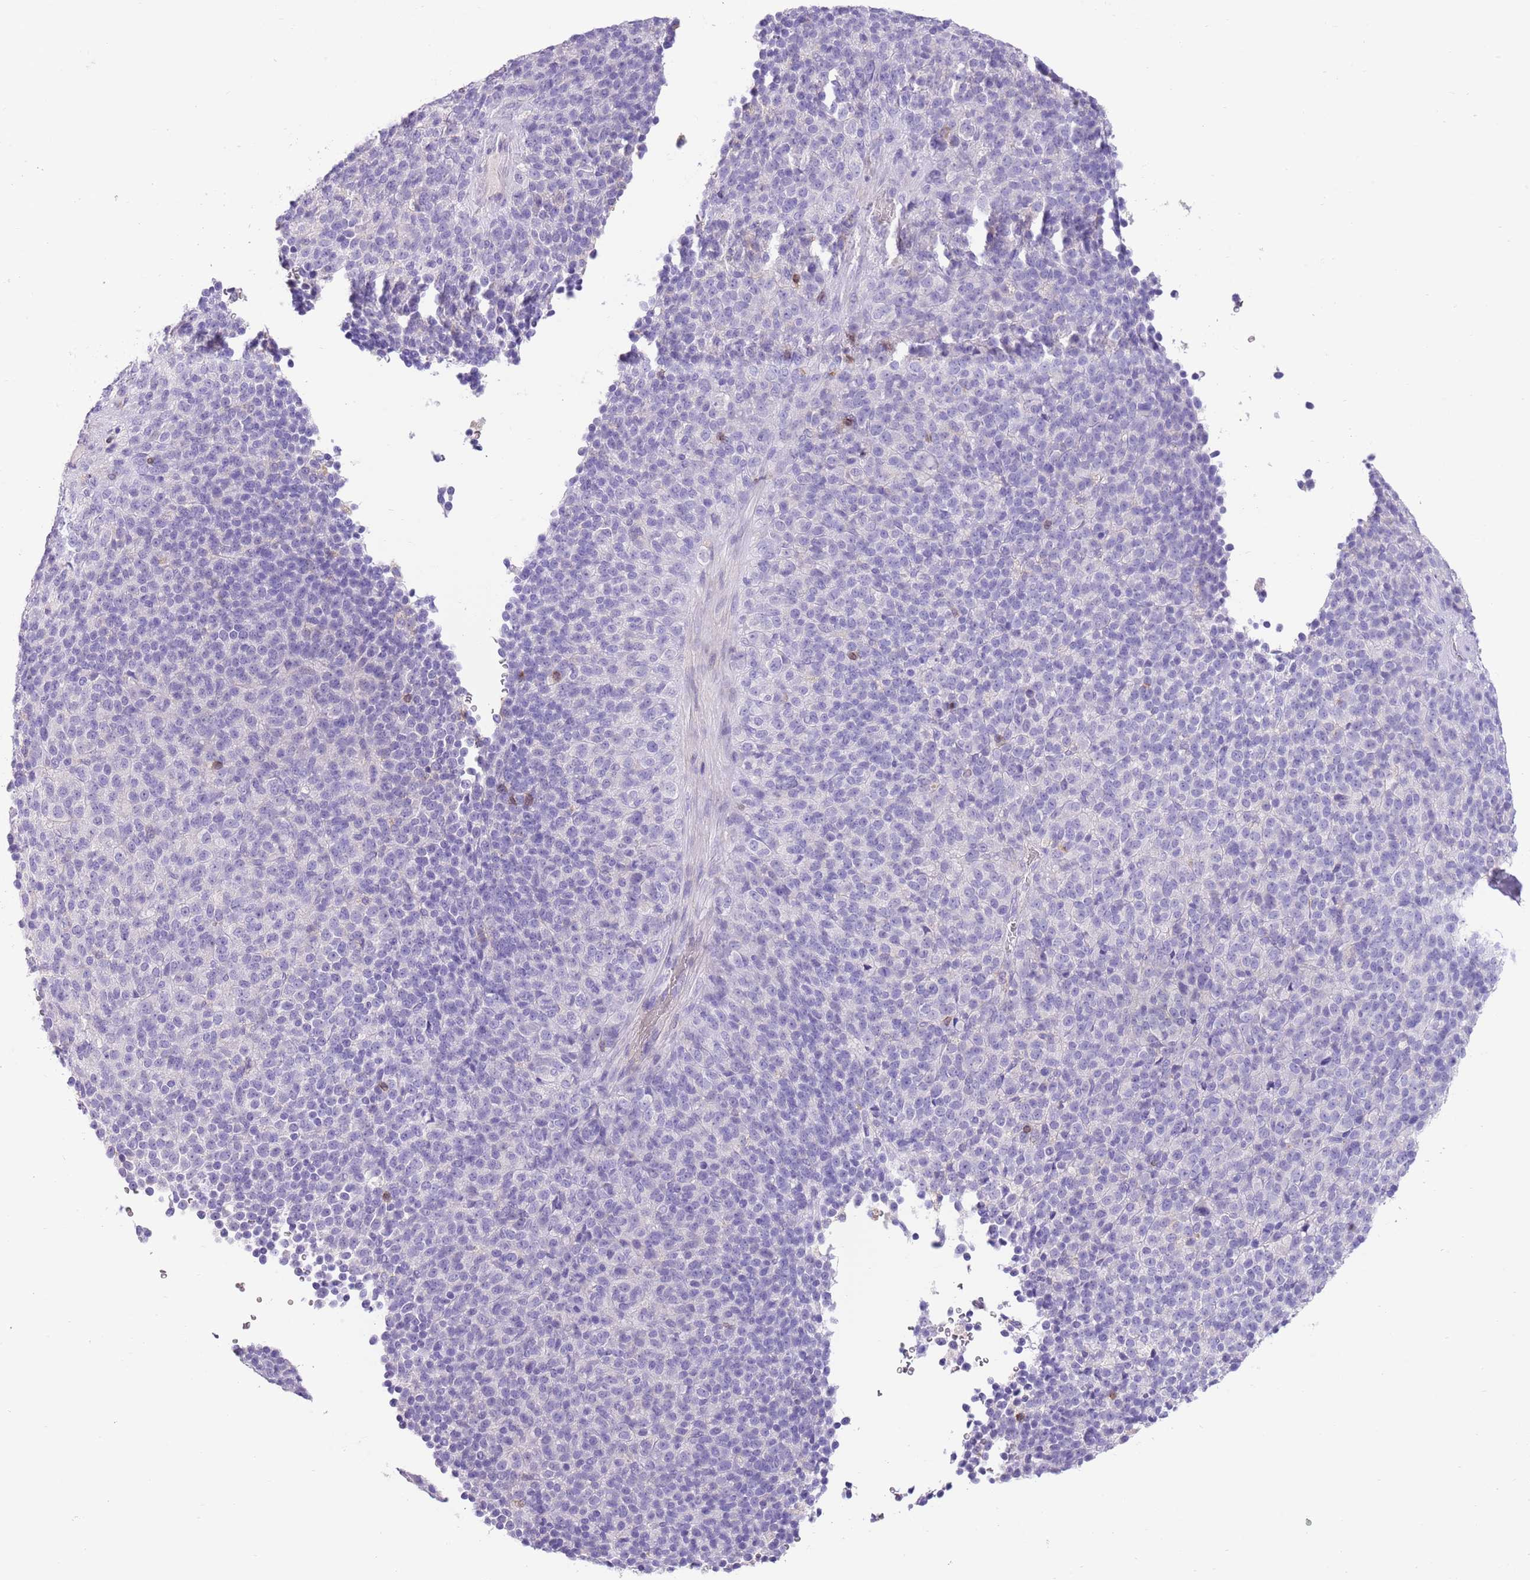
{"staining": {"intensity": "negative", "quantity": "none", "location": "none"}, "tissue": "melanoma", "cell_type": "Tumor cells", "image_type": "cancer", "snomed": [{"axis": "morphology", "description": "Malignant melanoma, Metastatic site"}, {"axis": "topography", "description": "Brain"}], "caption": "Malignant melanoma (metastatic site) stained for a protein using immunohistochemistry reveals no staining tumor cells.", "gene": "OR4Q3", "patient": {"sex": "female", "age": 56}}